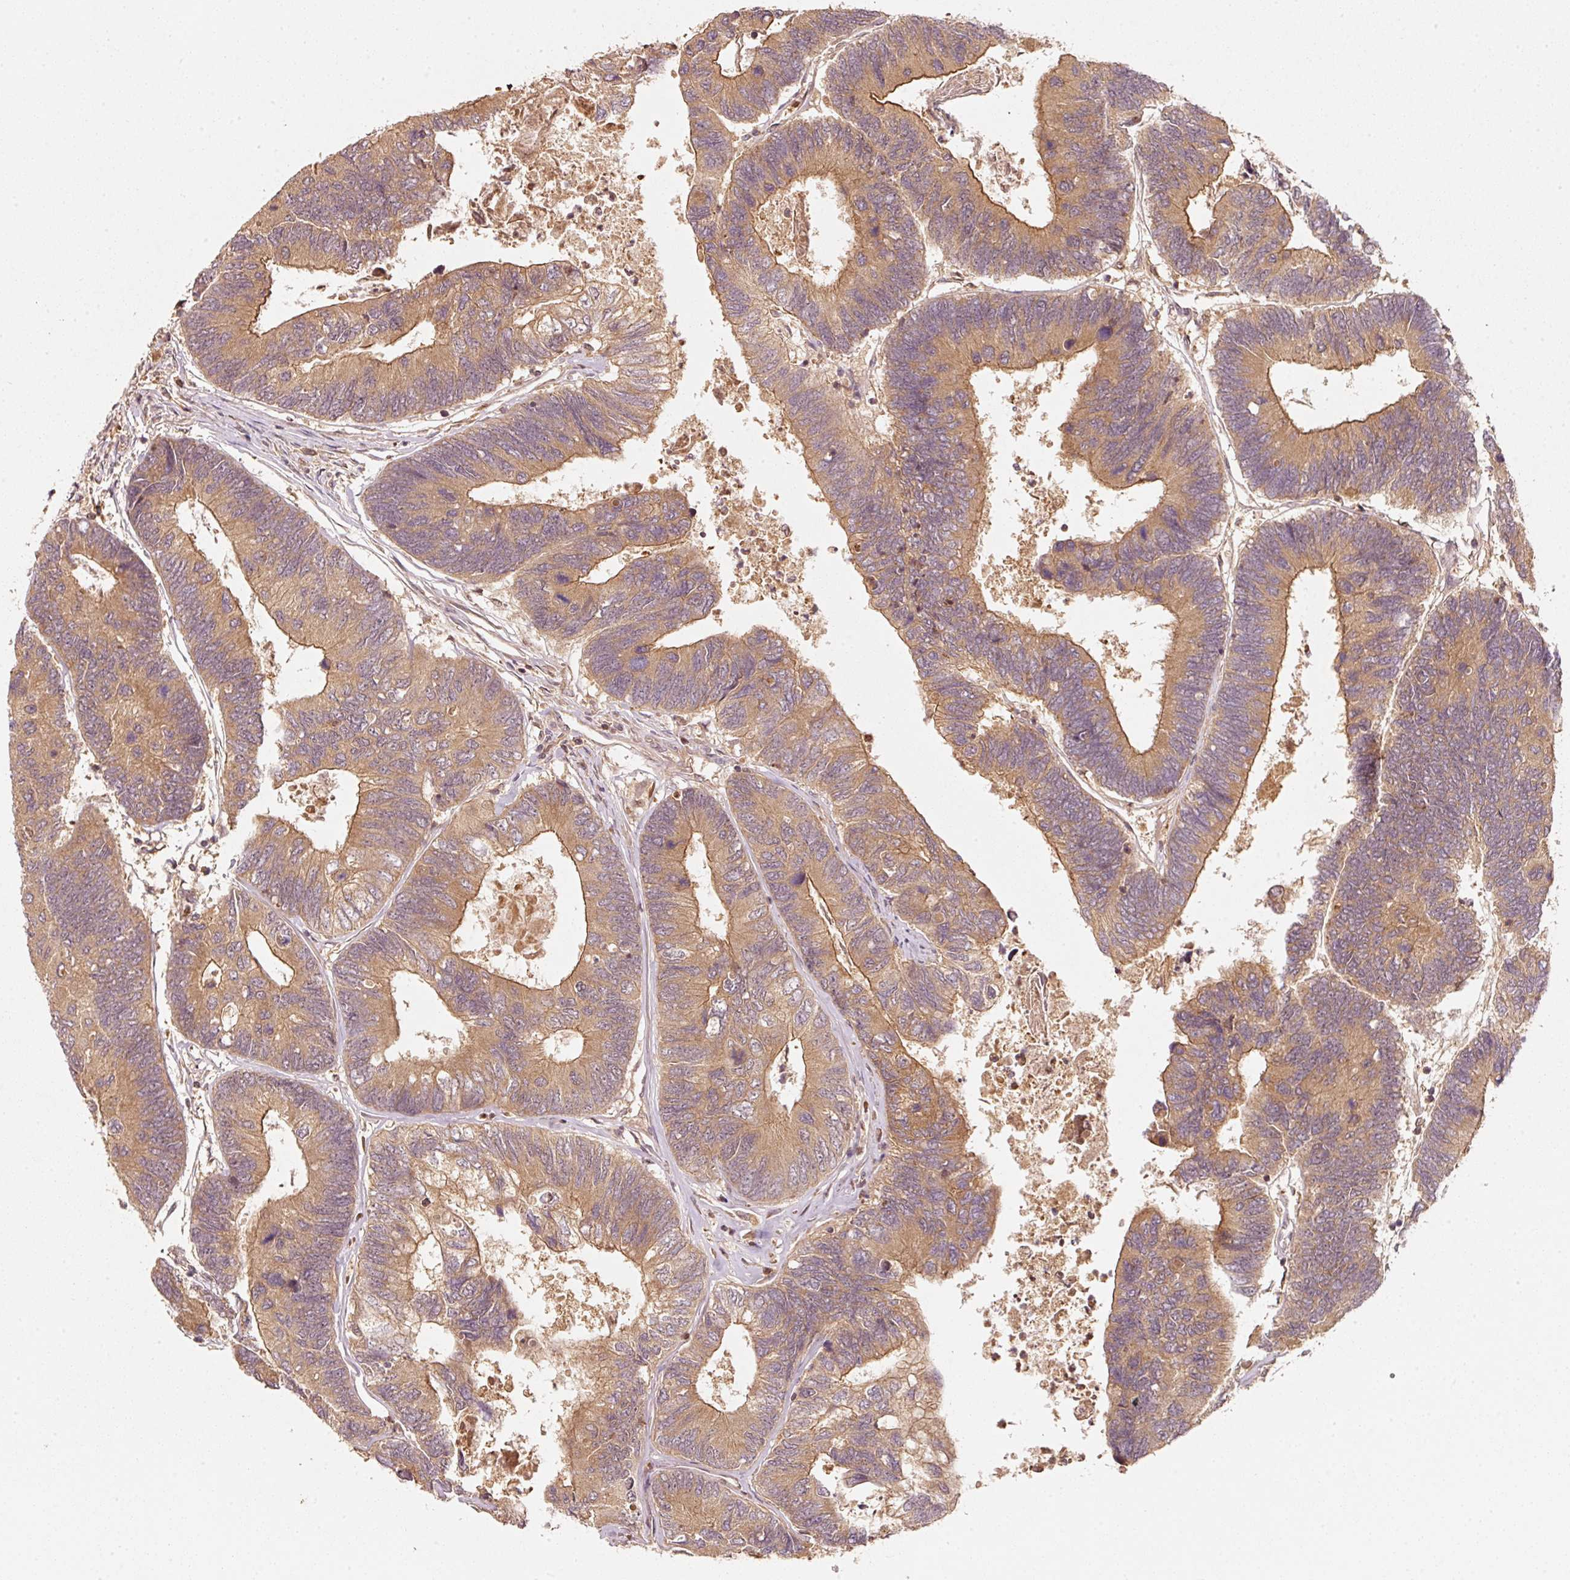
{"staining": {"intensity": "moderate", "quantity": ">75%", "location": "cytoplasmic/membranous"}, "tissue": "colorectal cancer", "cell_type": "Tumor cells", "image_type": "cancer", "snomed": [{"axis": "morphology", "description": "Adenocarcinoma, NOS"}, {"axis": "topography", "description": "Colon"}], "caption": "Adenocarcinoma (colorectal) stained with a brown dye demonstrates moderate cytoplasmic/membranous positive expression in about >75% of tumor cells.", "gene": "RRAS2", "patient": {"sex": "female", "age": 67}}